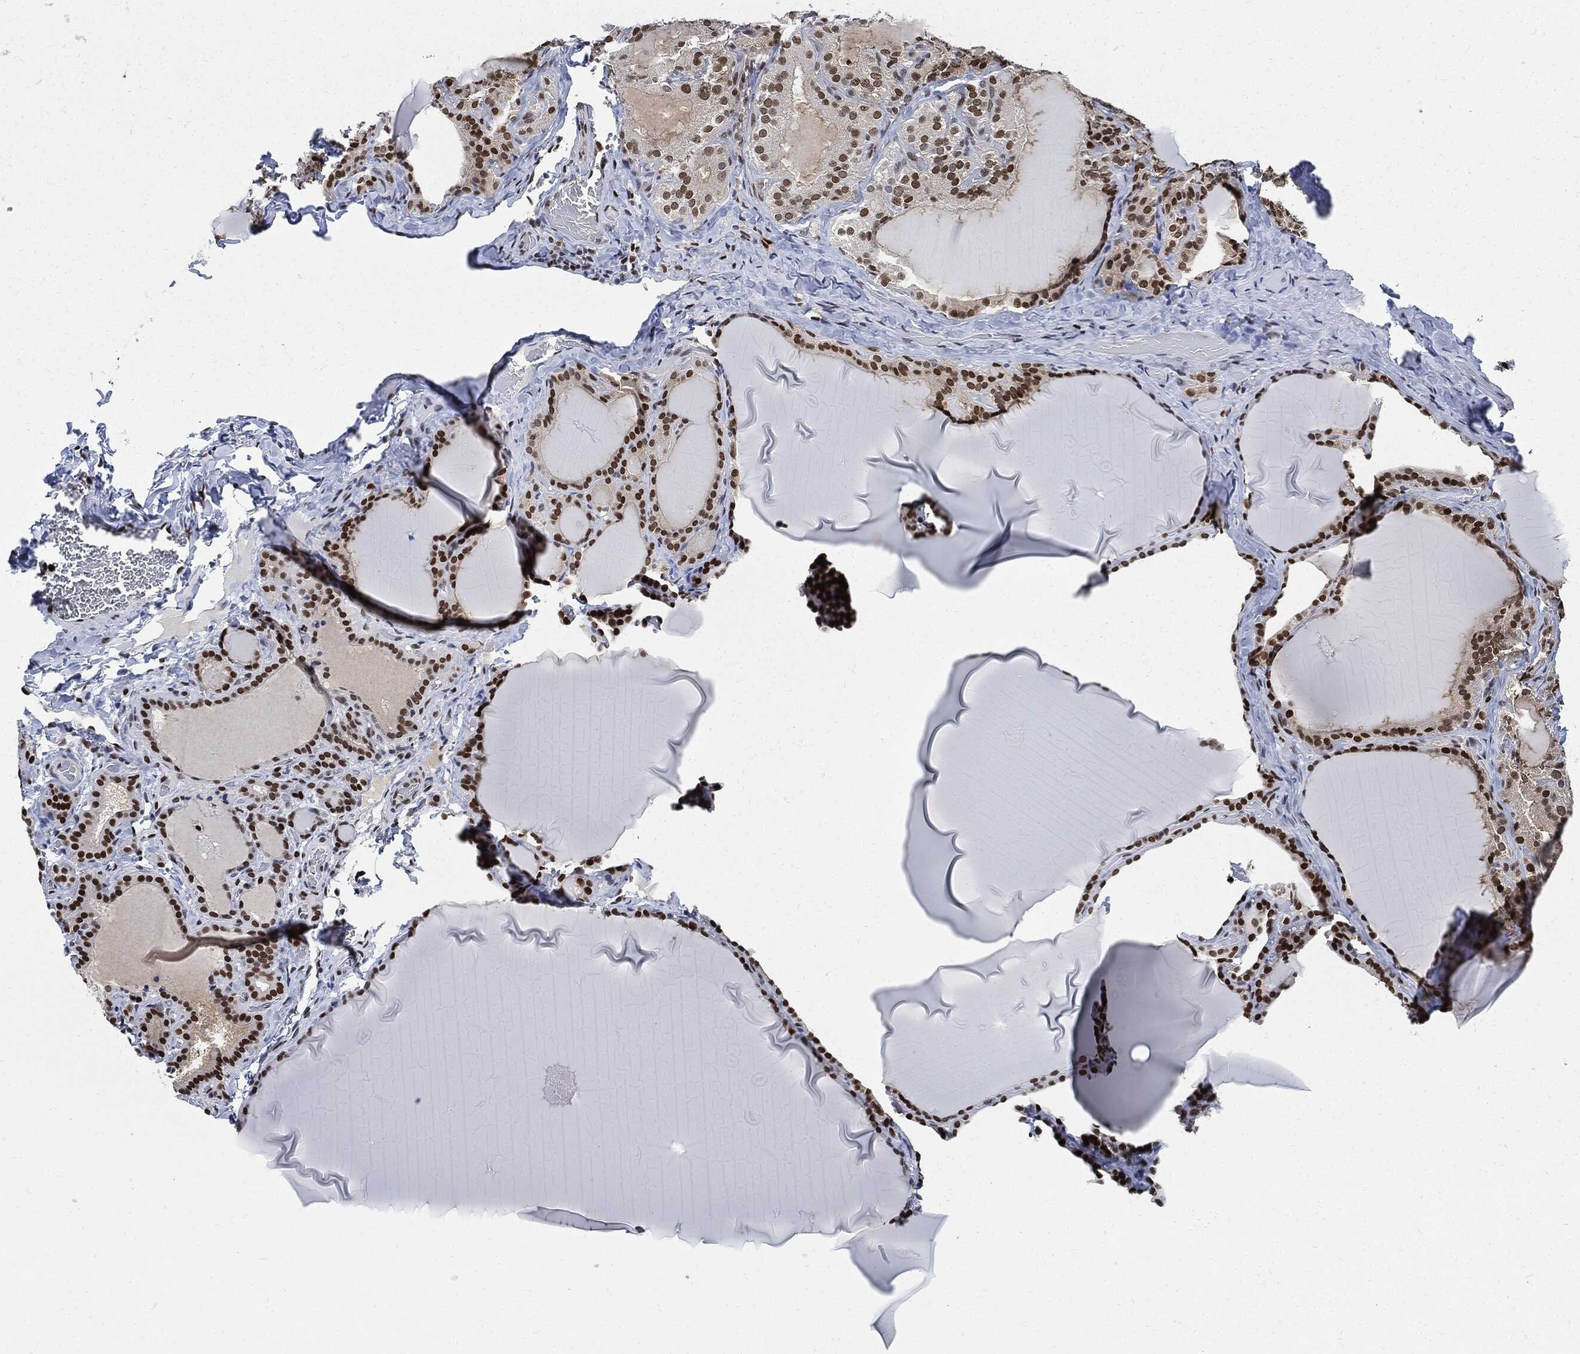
{"staining": {"intensity": "strong", "quantity": ">75%", "location": "nuclear"}, "tissue": "thyroid gland", "cell_type": "Glandular cells", "image_type": "normal", "snomed": [{"axis": "morphology", "description": "Normal tissue, NOS"}, {"axis": "morphology", "description": "Hyperplasia, NOS"}, {"axis": "topography", "description": "Thyroid gland"}], "caption": "This photomicrograph demonstrates unremarkable thyroid gland stained with immunohistochemistry to label a protein in brown. The nuclear of glandular cells show strong positivity for the protein. Nuclei are counter-stained blue.", "gene": "PCNA", "patient": {"sex": "female", "age": 27}}